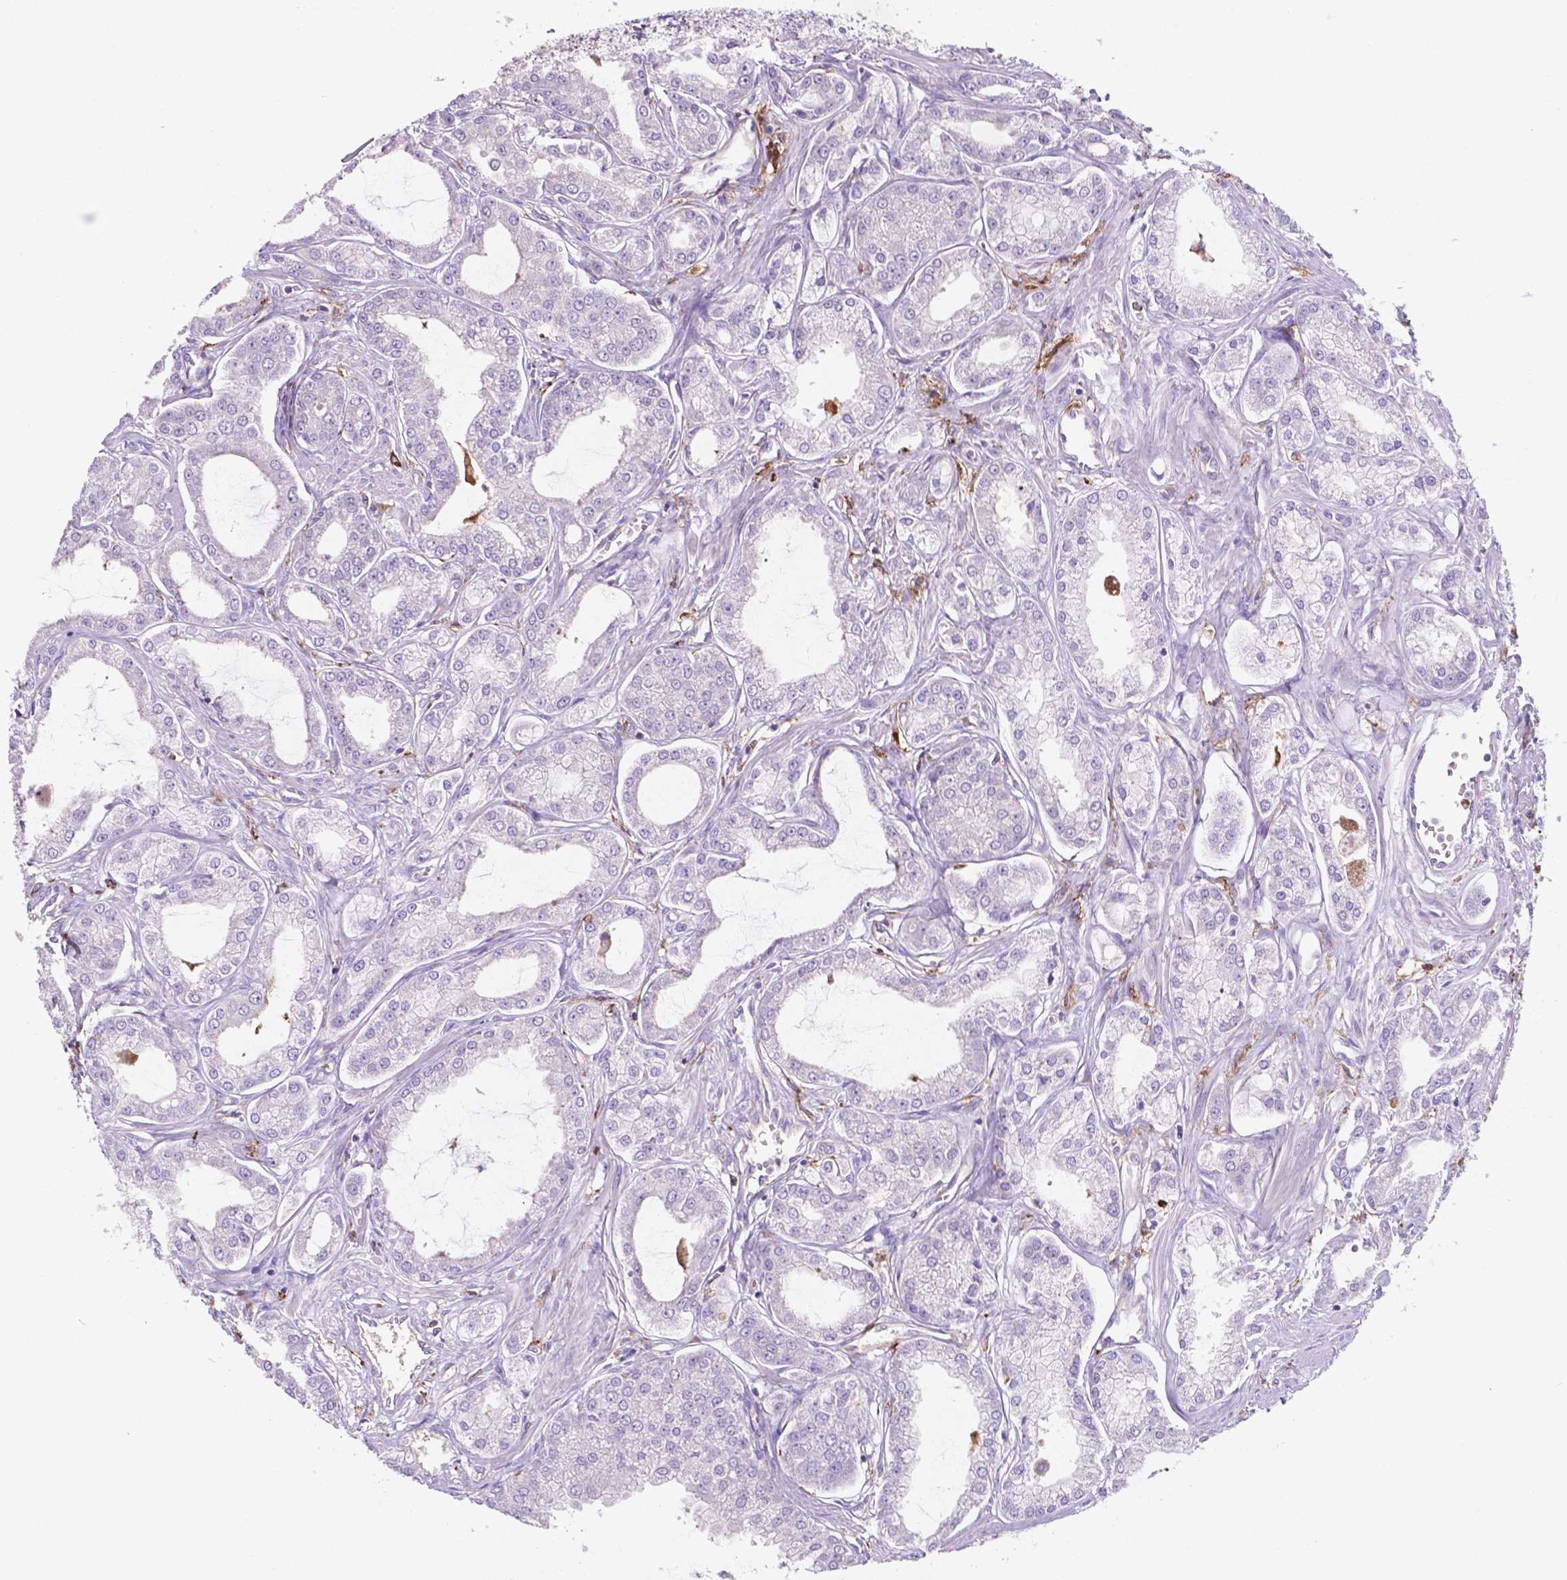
{"staining": {"intensity": "negative", "quantity": "none", "location": "none"}, "tissue": "prostate cancer", "cell_type": "Tumor cells", "image_type": "cancer", "snomed": [{"axis": "morphology", "description": "Adenocarcinoma, NOS"}, {"axis": "topography", "description": "Prostate"}], "caption": "Immunohistochemical staining of human prostate adenocarcinoma exhibits no significant staining in tumor cells.", "gene": "MKRN2OS", "patient": {"sex": "male", "age": 71}}